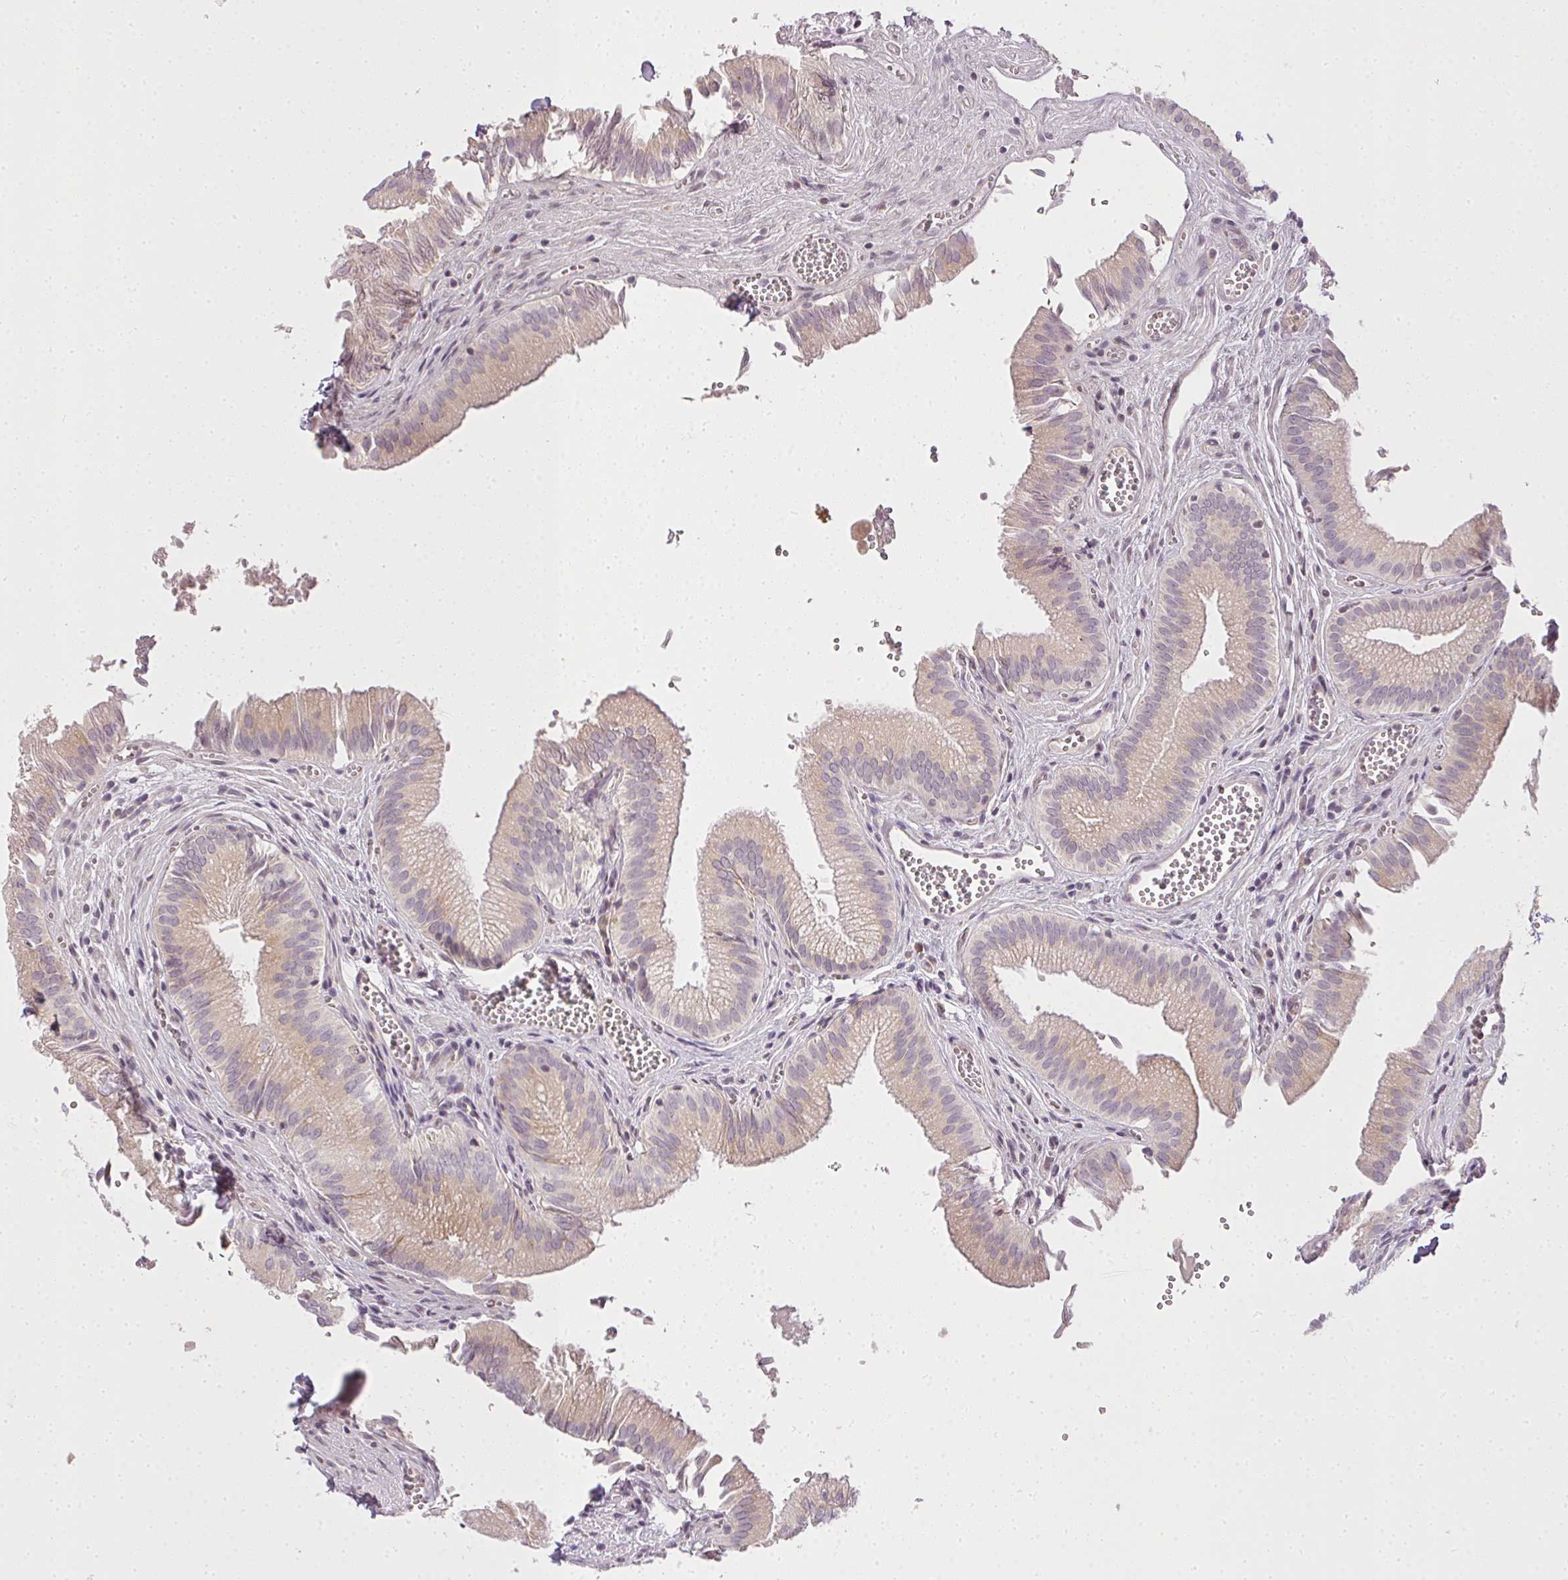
{"staining": {"intensity": "weak", "quantity": "<25%", "location": "cytoplasmic/membranous"}, "tissue": "gallbladder", "cell_type": "Glandular cells", "image_type": "normal", "snomed": [{"axis": "morphology", "description": "Normal tissue, NOS"}, {"axis": "topography", "description": "Gallbladder"}, {"axis": "topography", "description": "Peripheral nerve tissue"}], "caption": "Glandular cells are negative for protein expression in unremarkable human gallbladder.", "gene": "MED19", "patient": {"sex": "male", "age": 17}}